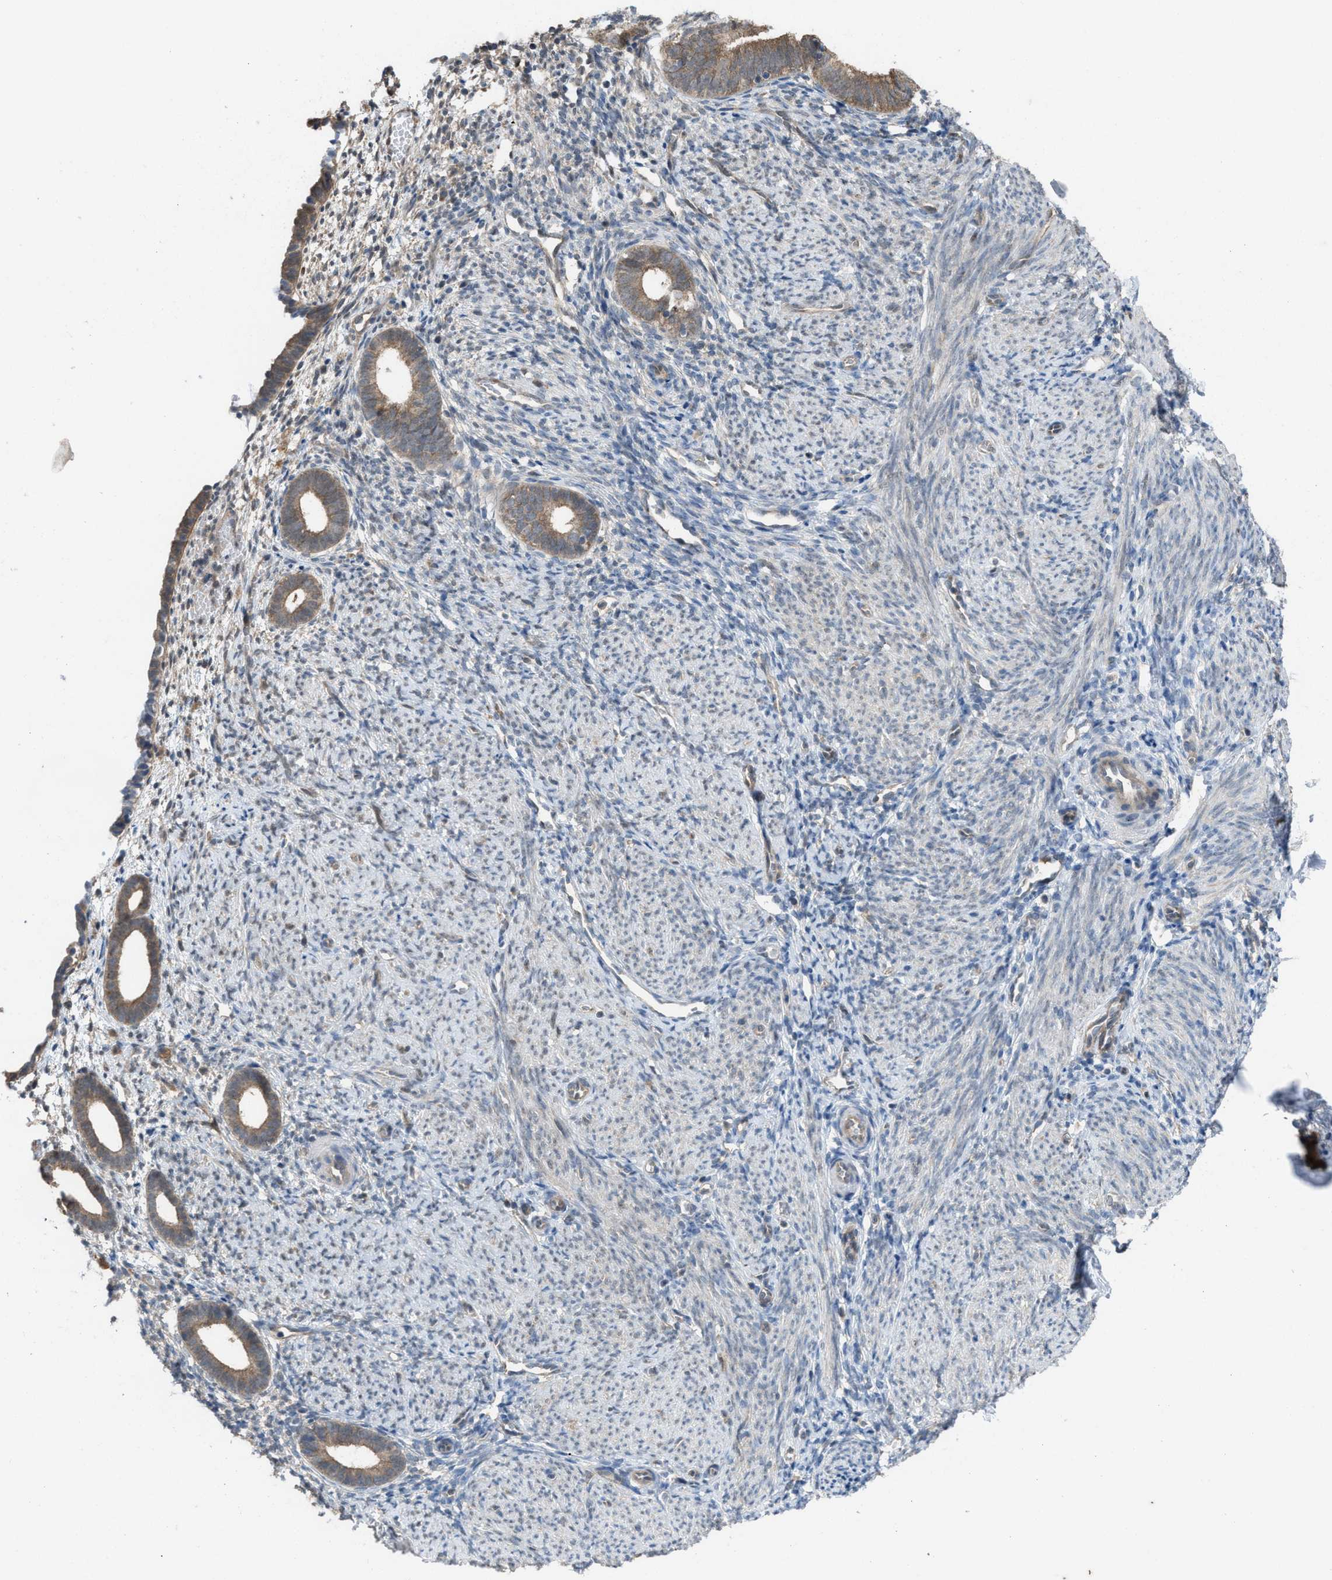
{"staining": {"intensity": "weak", "quantity": "<25%", "location": "cytoplasmic/membranous"}, "tissue": "endometrium", "cell_type": "Cells in endometrial stroma", "image_type": "normal", "snomed": [{"axis": "morphology", "description": "Normal tissue, NOS"}, {"axis": "morphology", "description": "Adenocarcinoma, NOS"}, {"axis": "topography", "description": "Endometrium"}], "caption": "Photomicrograph shows no significant protein staining in cells in endometrial stroma of unremarkable endometrium. (Brightfield microscopy of DAB immunohistochemistry (IHC) at high magnification).", "gene": "PLAA", "patient": {"sex": "female", "age": 57}}